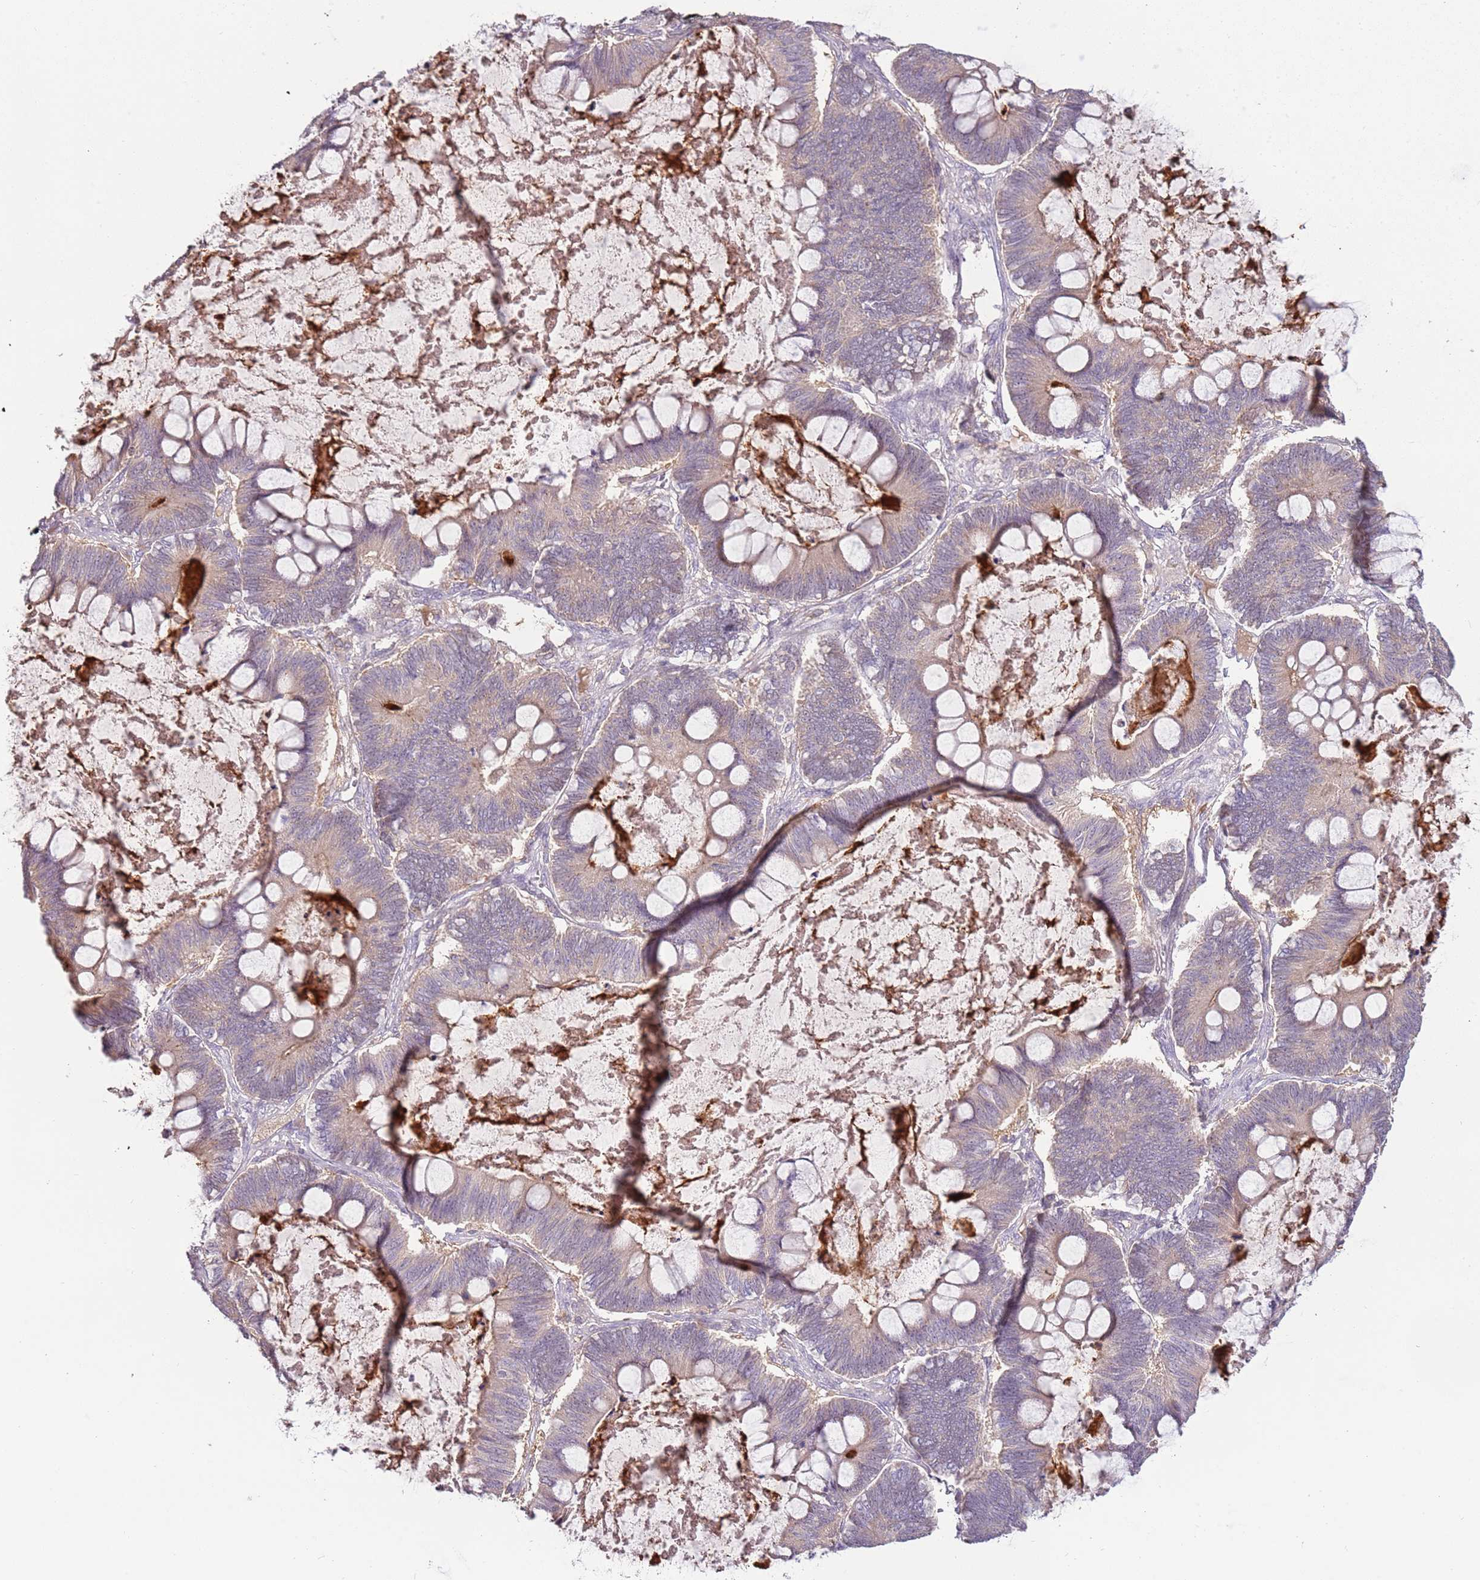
{"staining": {"intensity": "weak", "quantity": "25%-75%", "location": "cytoplasmic/membranous"}, "tissue": "ovarian cancer", "cell_type": "Tumor cells", "image_type": "cancer", "snomed": [{"axis": "morphology", "description": "Cystadenocarcinoma, mucinous, NOS"}, {"axis": "topography", "description": "Ovary"}], "caption": "IHC of mucinous cystadenocarcinoma (ovarian) demonstrates low levels of weak cytoplasmic/membranous staining in approximately 25%-75% of tumor cells. The protein of interest is shown in brown color, while the nuclei are stained blue.", "gene": "ARHGAP5", "patient": {"sex": "female", "age": 61}}